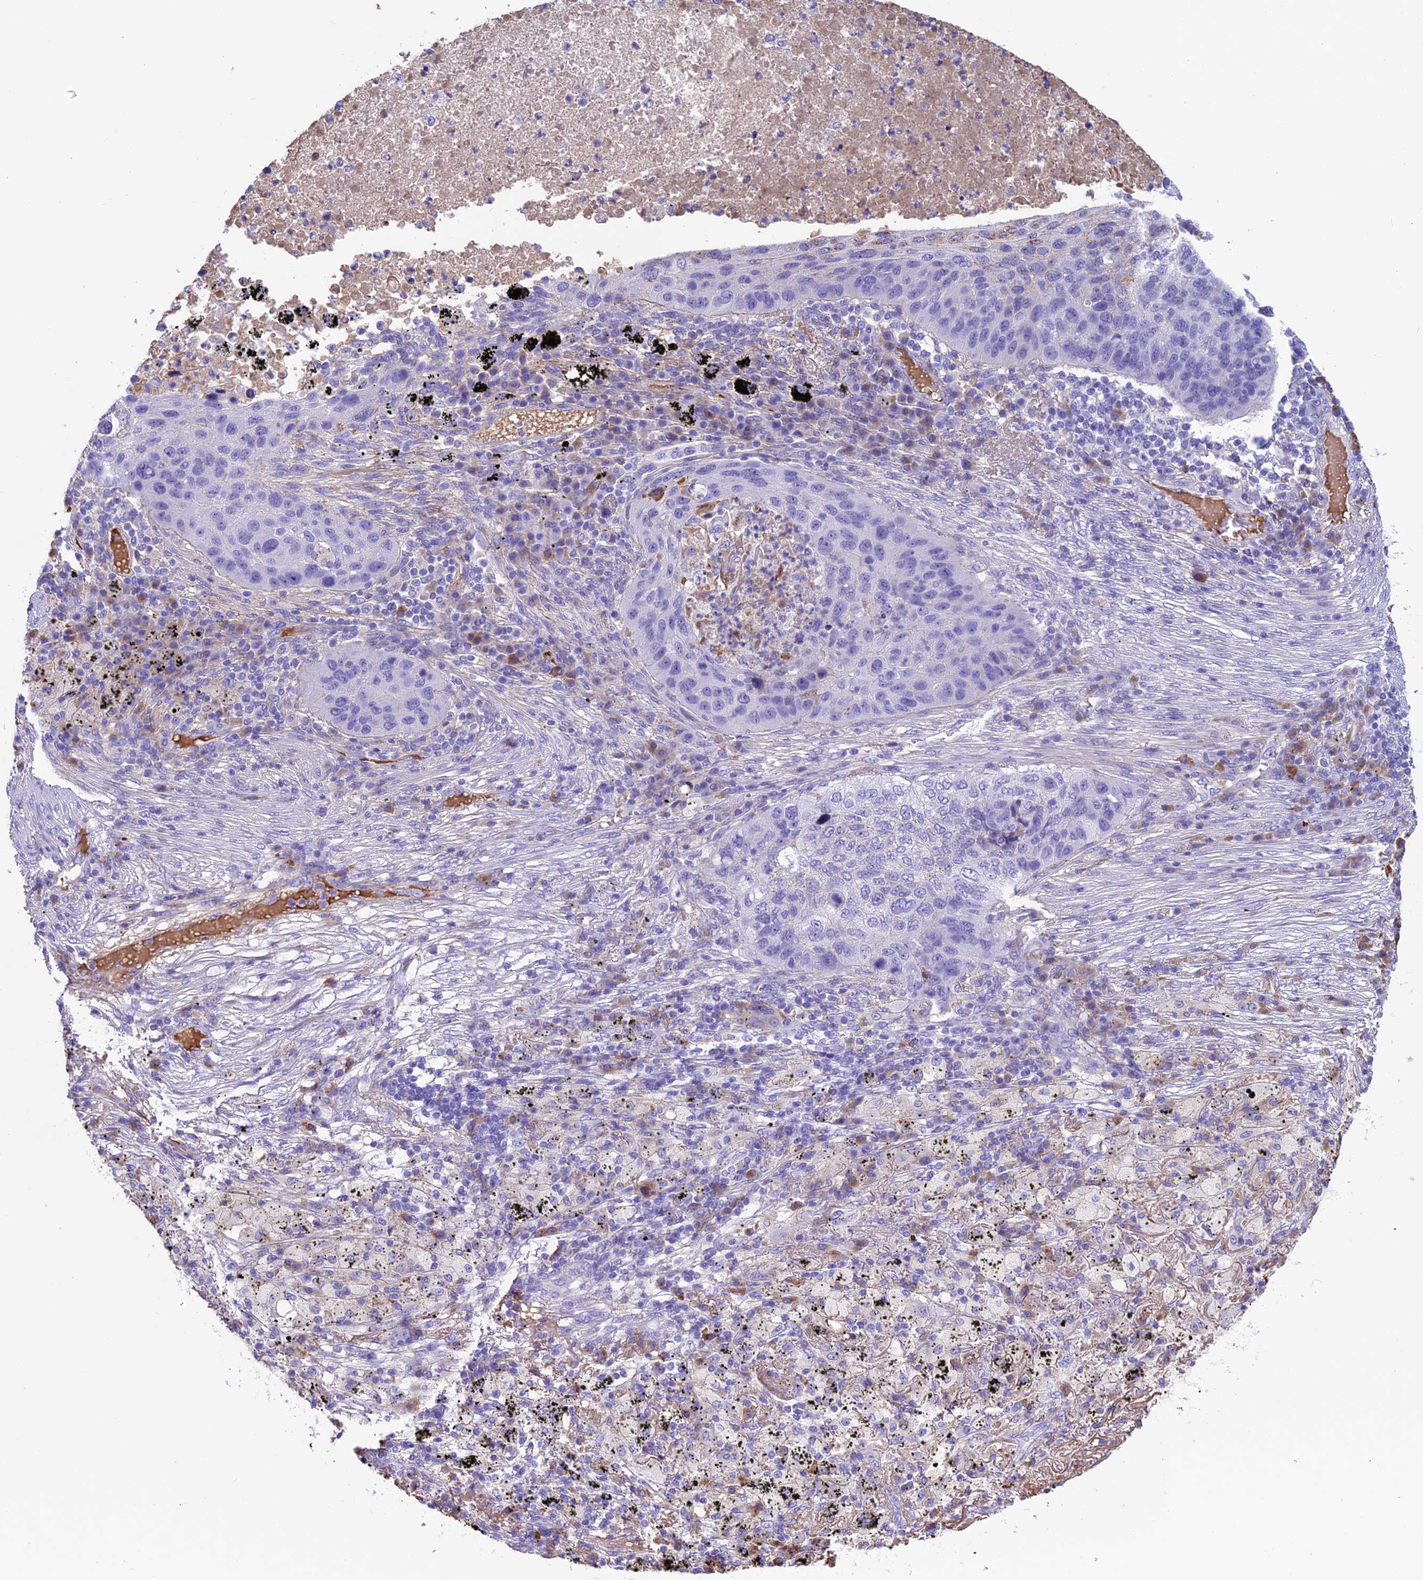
{"staining": {"intensity": "negative", "quantity": "none", "location": "none"}, "tissue": "lung cancer", "cell_type": "Tumor cells", "image_type": "cancer", "snomed": [{"axis": "morphology", "description": "Squamous cell carcinoma, NOS"}, {"axis": "topography", "description": "Lung"}], "caption": "Protein analysis of lung cancer exhibits no significant staining in tumor cells.", "gene": "IGSF6", "patient": {"sex": "female", "age": 63}}